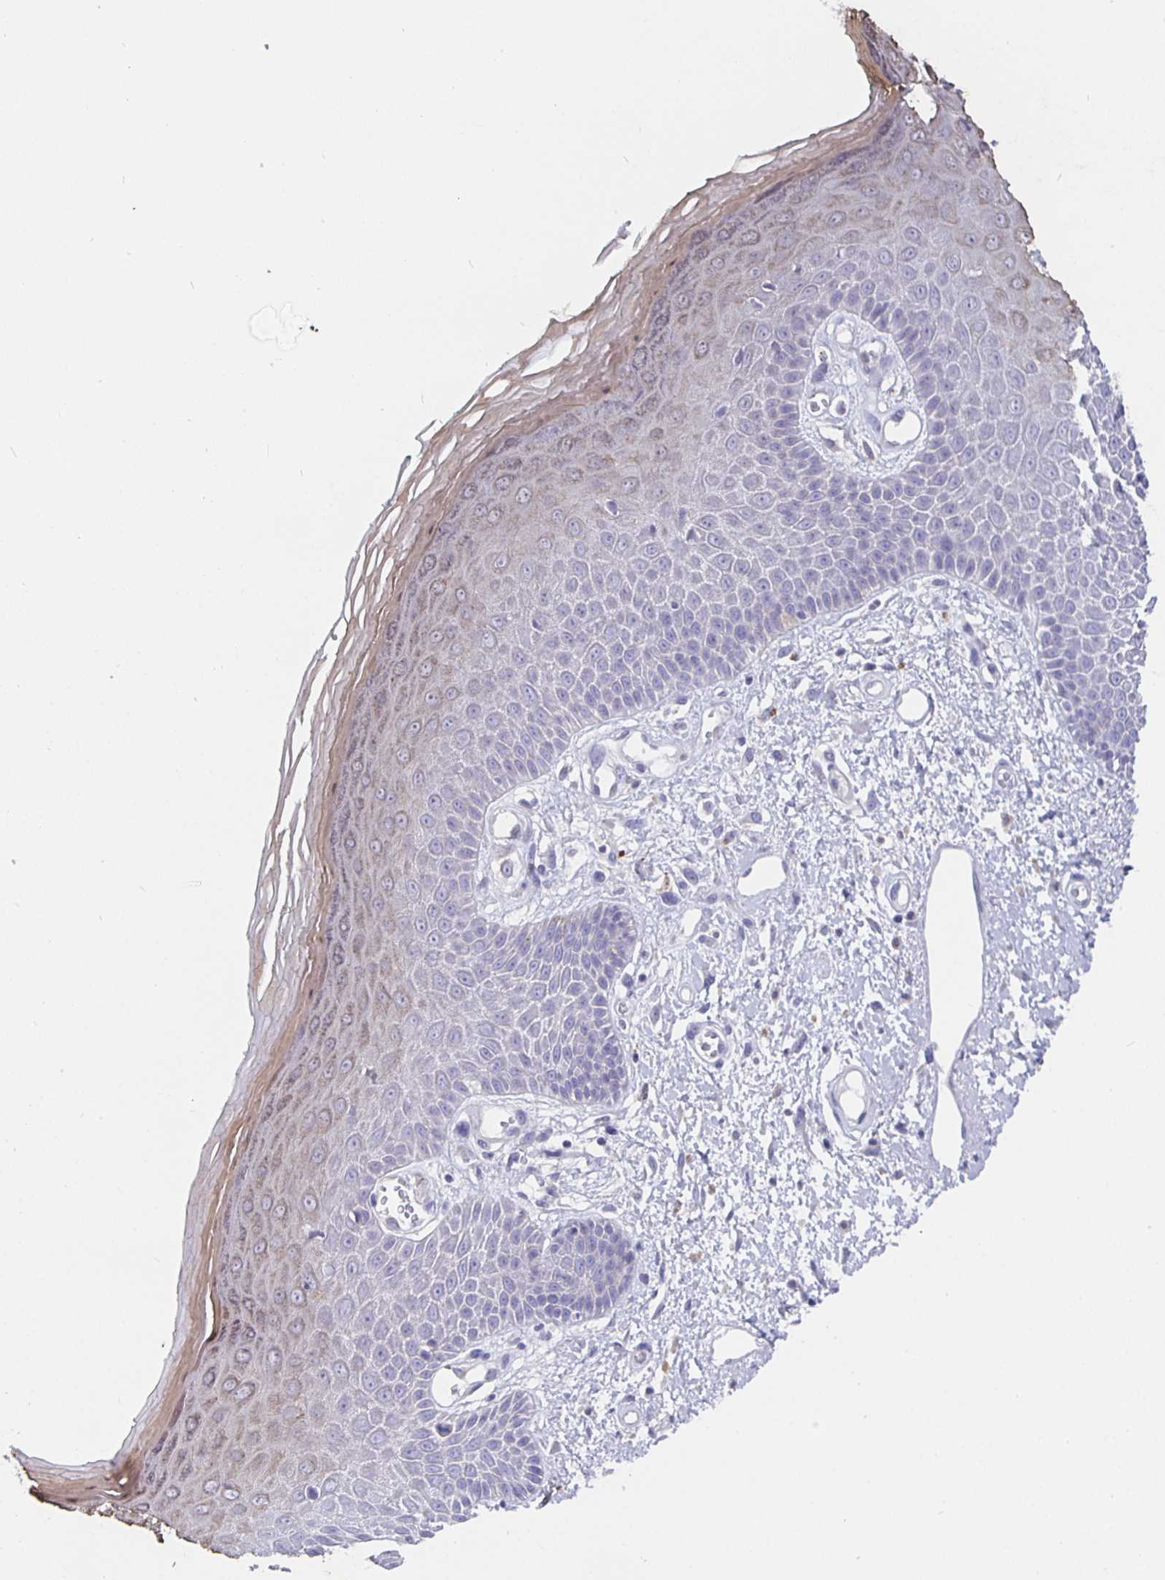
{"staining": {"intensity": "moderate", "quantity": "<25%", "location": "cytoplasmic/membranous"}, "tissue": "skin", "cell_type": "Epidermal cells", "image_type": "normal", "snomed": [{"axis": "morphology", "description": "Normal tissue, NOS"}, {"axis": "topography", "description": "Anal"}, {"axis": "topography", "description": "Peripheral nerve tissue"}], "caption": "Benign skin was stained to show a protein in brown. There is low levels of moderate cytoplasmic/membranous positivity in approximately <25% of epidermal cells. Using DAB (3,3'-diaminobenzidine) (brown) and hematoxylin (blue) stains, captured at high magnification using brightfield microscopy.", "gene": "CFAP74", "patient": {"sex": "male", "age": 78}}